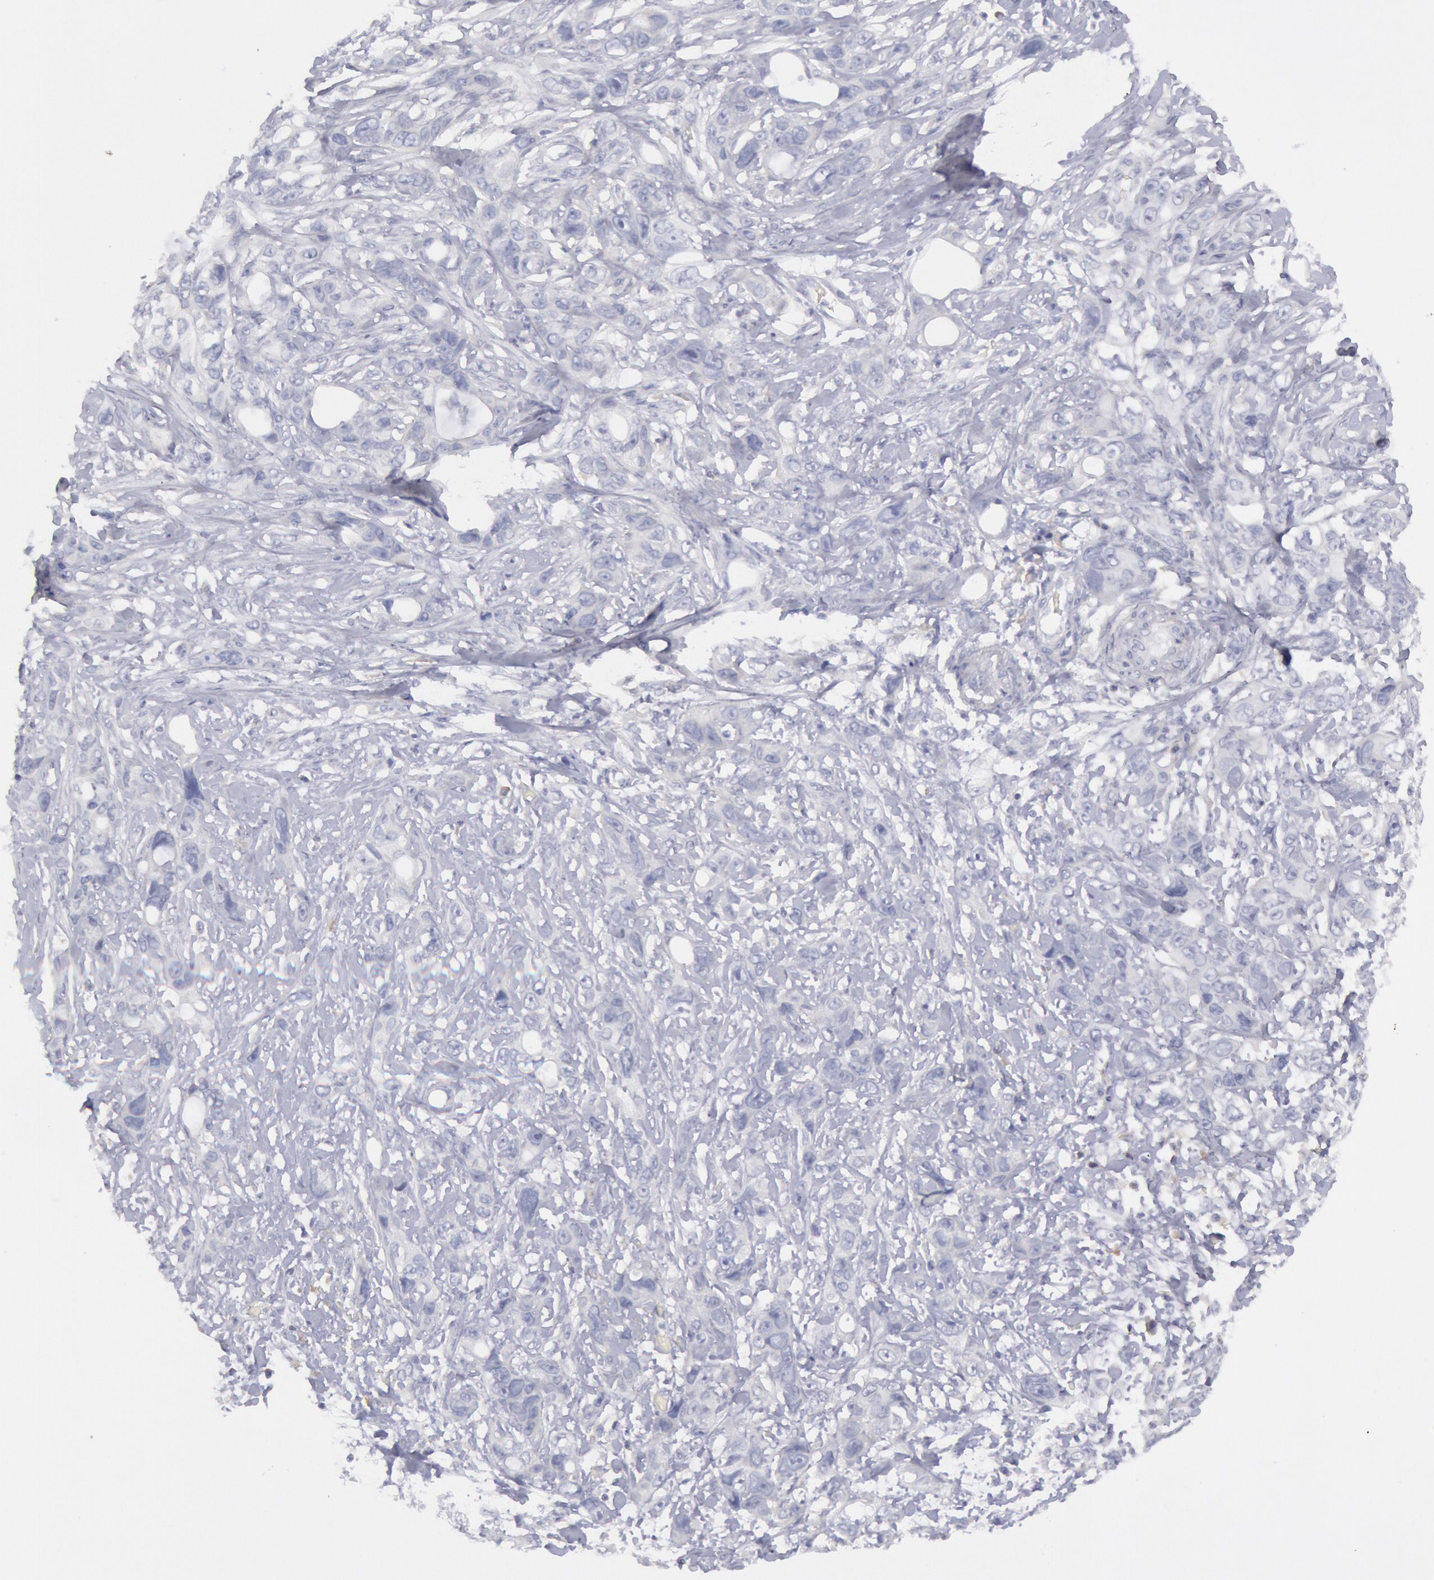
{"staining": {"intensity": "negative", "quantity": "none", "location": "none"}, "tissue": "stomach cancer", "cell_type": "Tumor cells", "image_type": "cancer", "snomed": [{"axis": "morphology", "description": "Adenocarcinoma, NOS"}, {"axis": "topography", "description": "Stomach, upper"}], "caption": "Immunohistochemistry (IHC) photomicrograph of neoplastic tissue: human stomach cancer (adenocarcinoma) stained with DAB displays no significant protein expression in tumor cells.", "gene": "MYH7", "patient": {"sex": "male", "age": 47}}